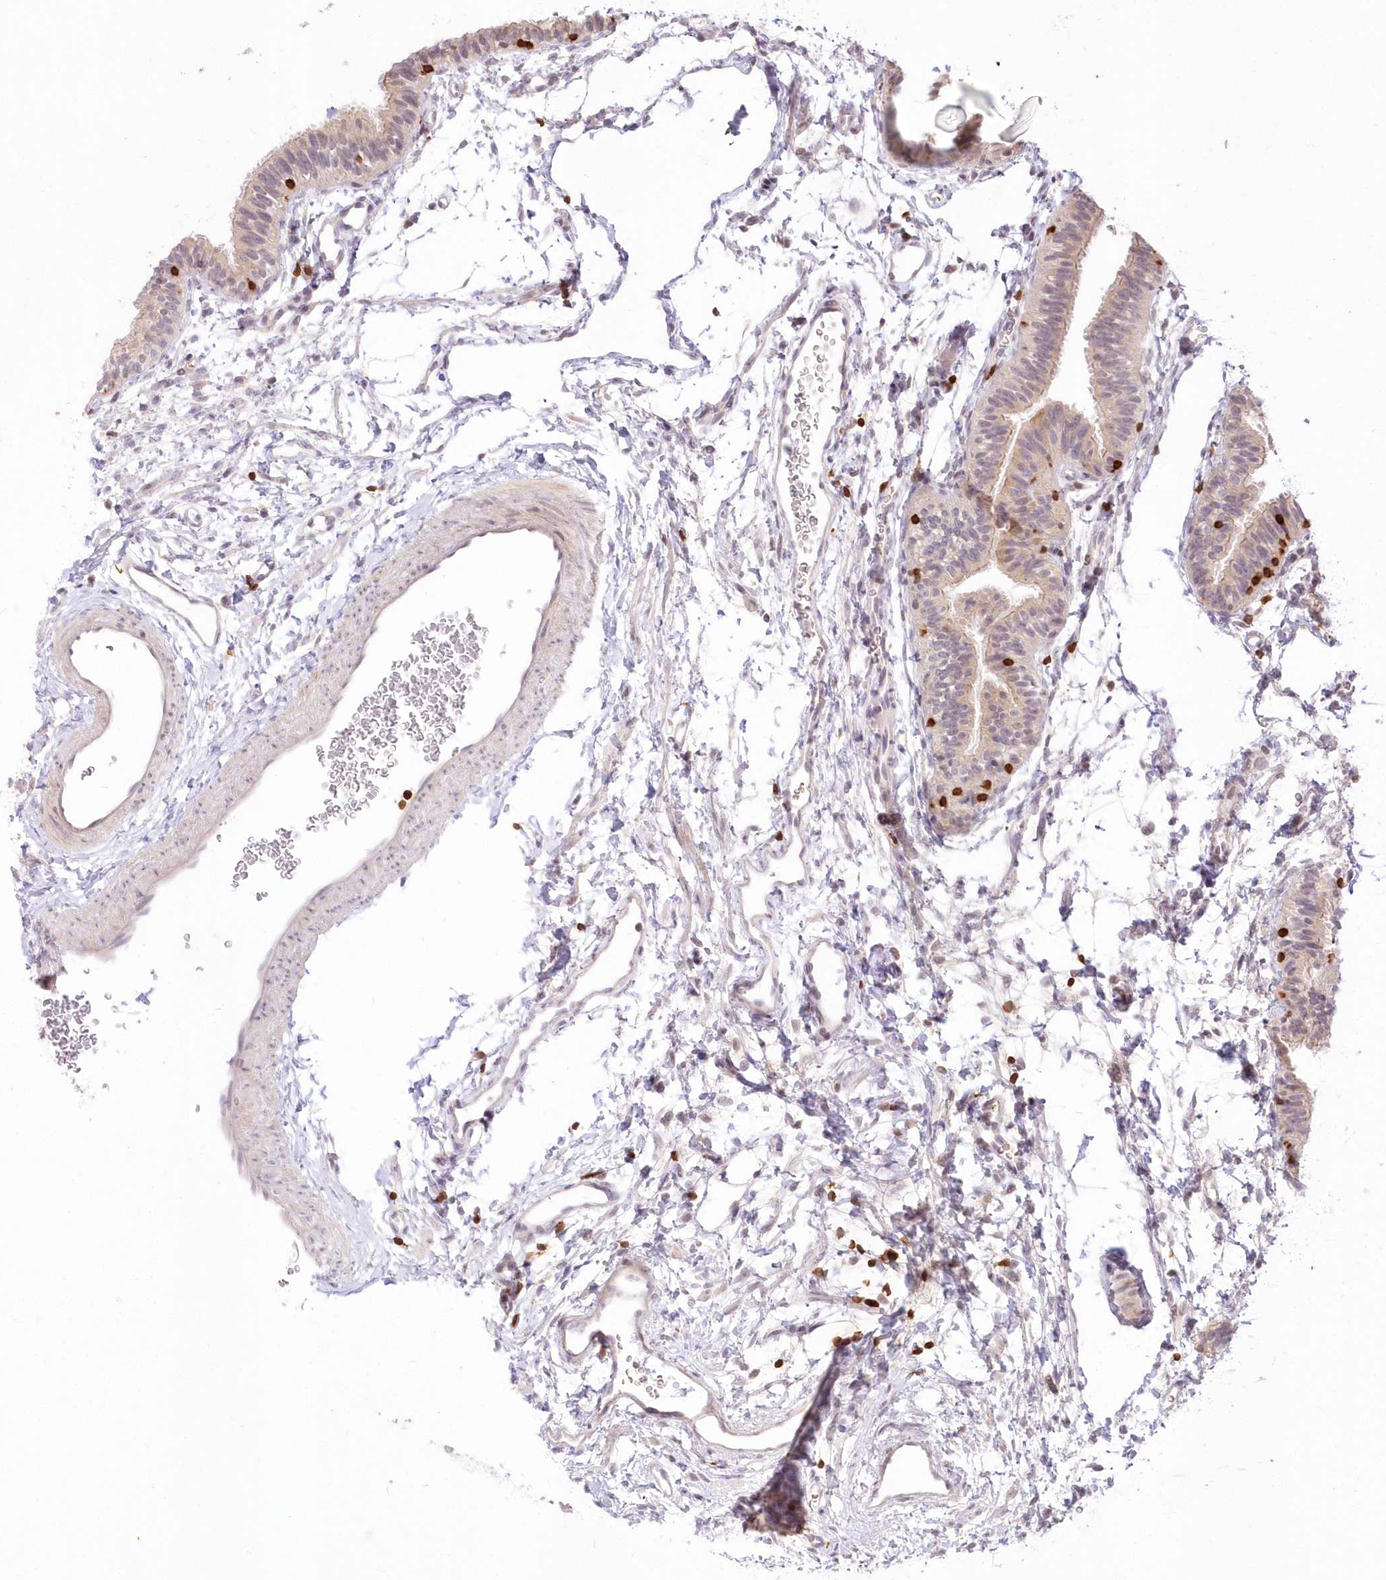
{"staining": {"intensity": "negative", "quantity": "none", "location": "none"}, "tissue": "fallopian tube", "cell_type": "Glandular cells", "image_type": "normal", "snomed": [{"axis": "morphology", "description": "Normal tissue, NOS"}, {"axis": "topography", "description": "Fallopian tube"}], "caption": "High power microscopy micrograph of an immunohistochemistry (IHC) histopathology image of normal fallopian tube, revealing no significant positivity in glandular cells.", "gene": "MTMR3", "patient": {"sex": "female", "age": 35}}